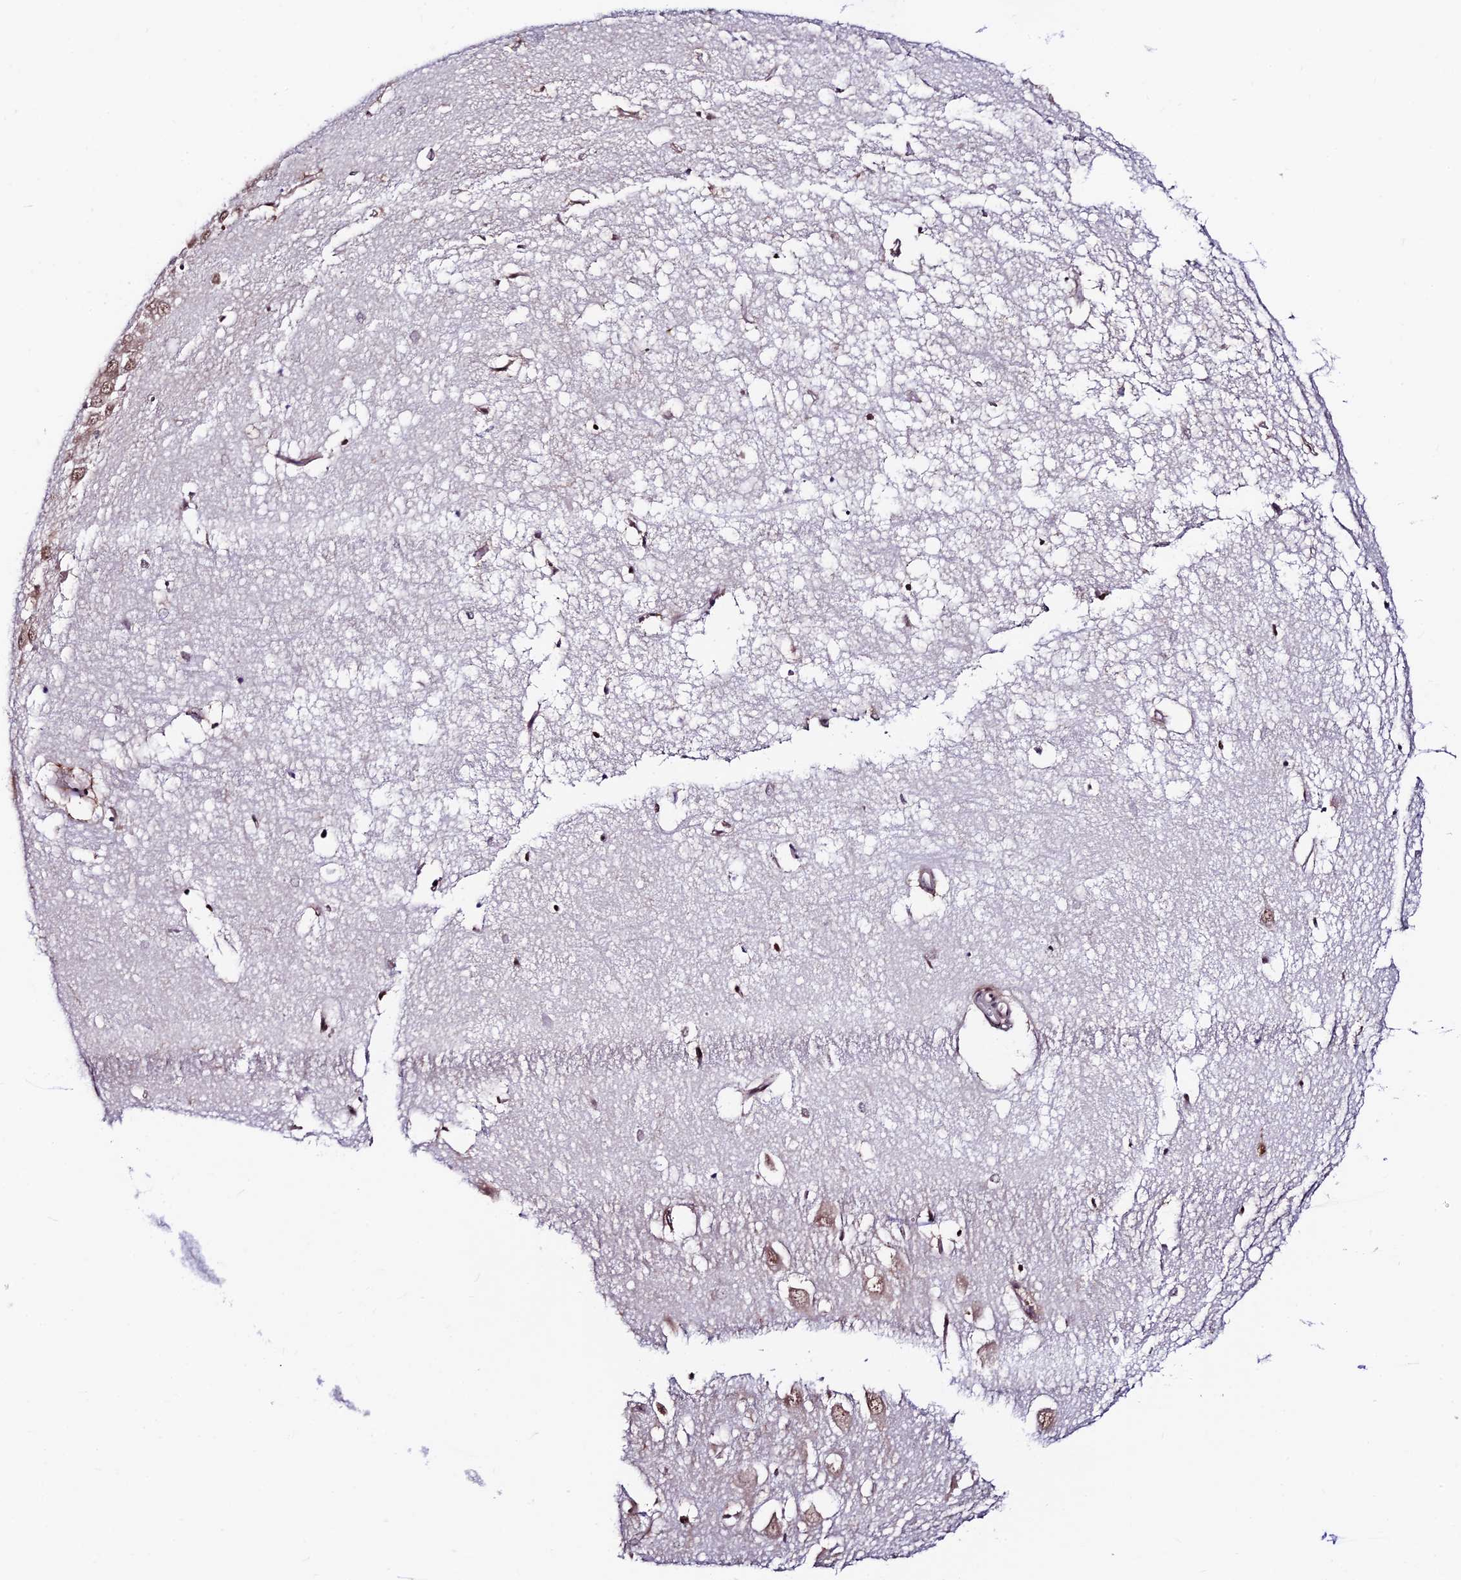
{"staining": {"intensity": "moderate", "quantity": ">75%", "location": "nuclear"}, "tissue": "hippocampus", "cell_type": "Glial cells", "image_type": "normal", "snomed": [{"axis": "morphology", "description": "Normal tissue, NOS"}, {"axis": "topography", "description": "Hippocampus"}], "caption": "Hippocampus stained with IHC shows moderate nuclear expression in approximately >75% of glial cells.", "gene": "RBM42", "patient": {"sex": "female", "age": 64}}